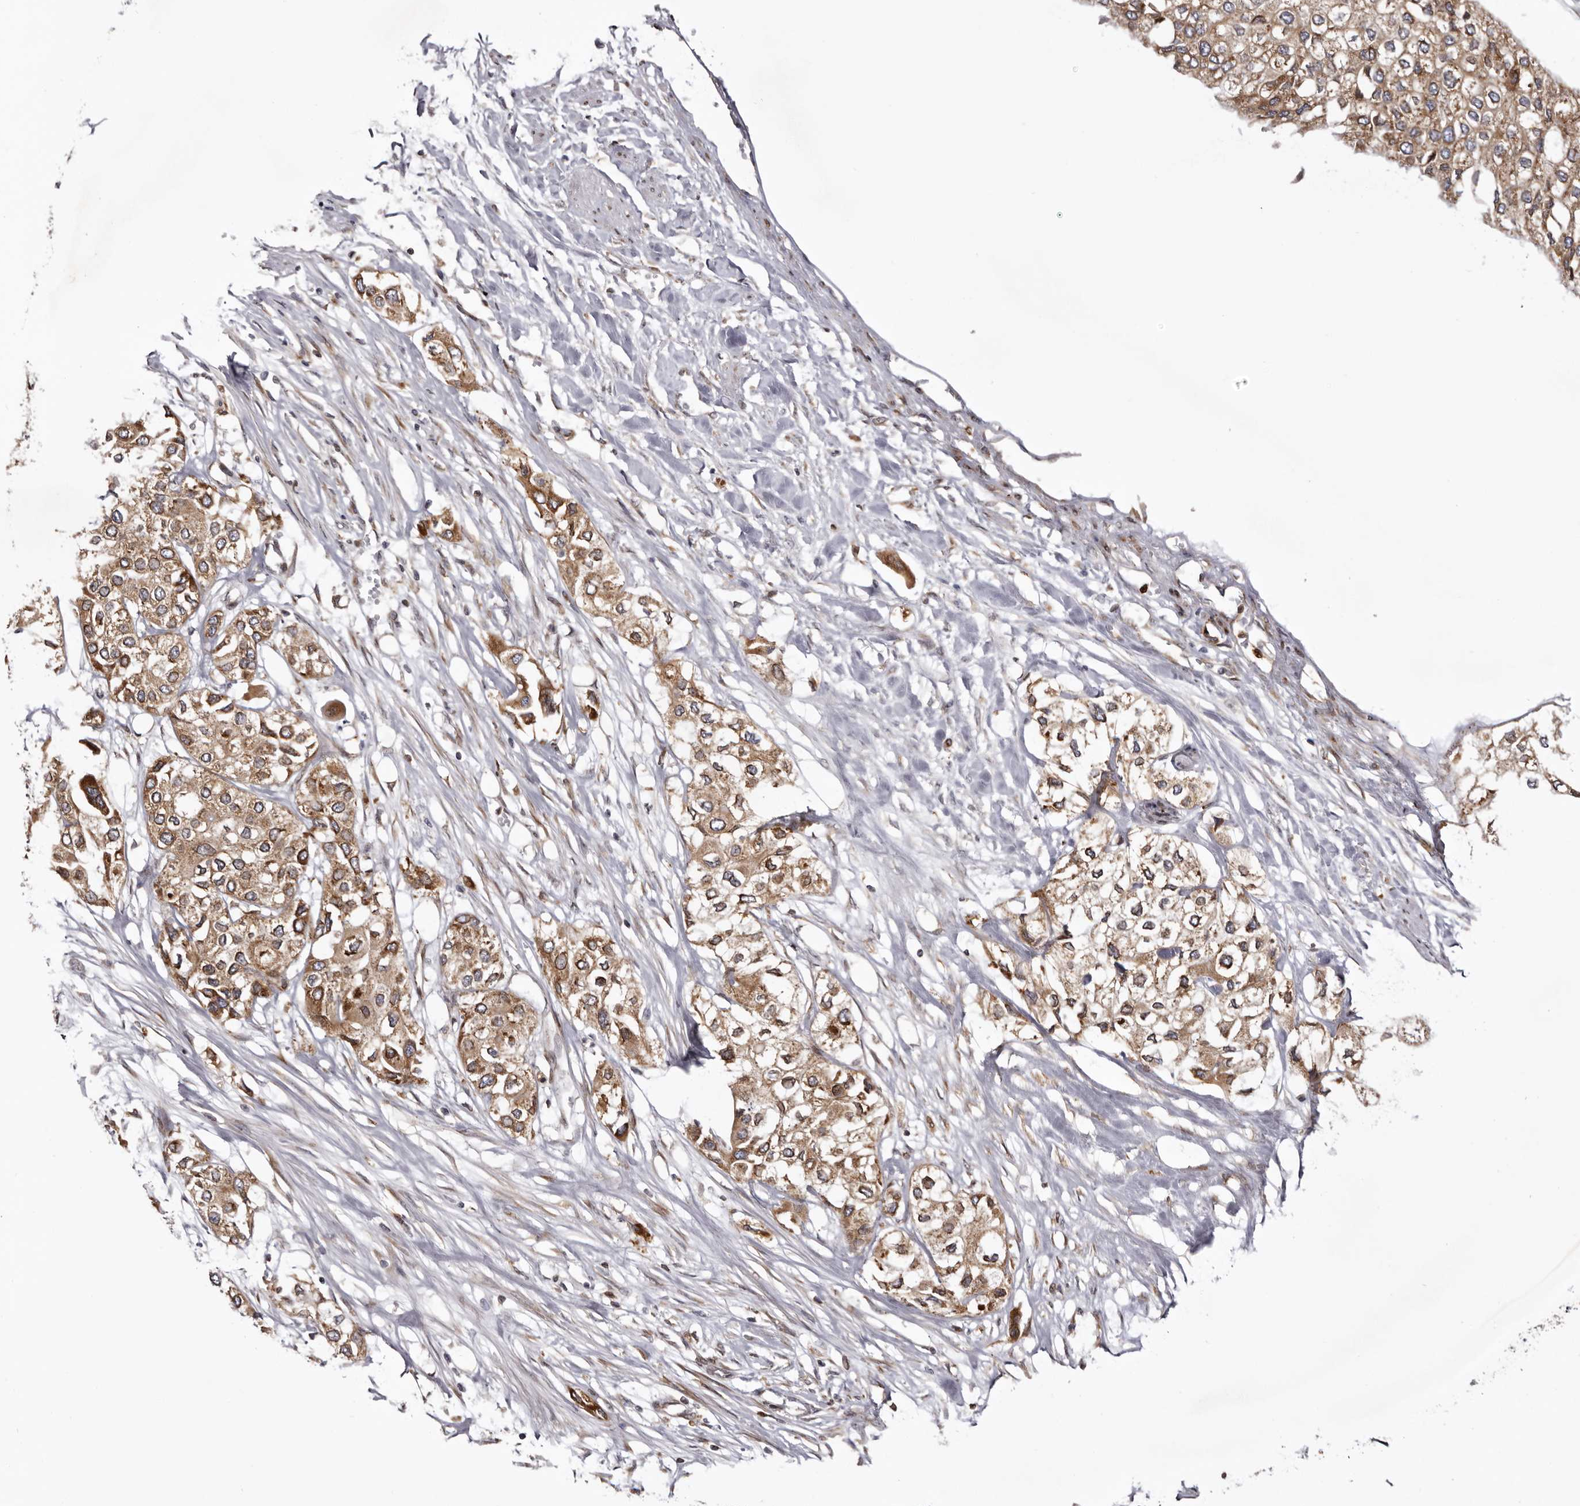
{"staining": {"intensity": "moderate", "quantity": ">75%", "location": "cytoplasmic/membranous"}, "tissue": "urothelial cancer", "cell_type": "Tumor cells", "image_type": "cancer", "snomed": [{"axis": "morphology", "description": "Urothelial carcinoma, High grade"}, {"axis": "topography", "description": "Urinary bladder"}], "caption": "Immunohistochemical staining of urothelial cancer shows medium levels of moderate cytoplasmic/membranous staining in approximately >75% of tumor cells.", "gene": "C4orf3", "patient": {"sex": "male", "age": 64}}